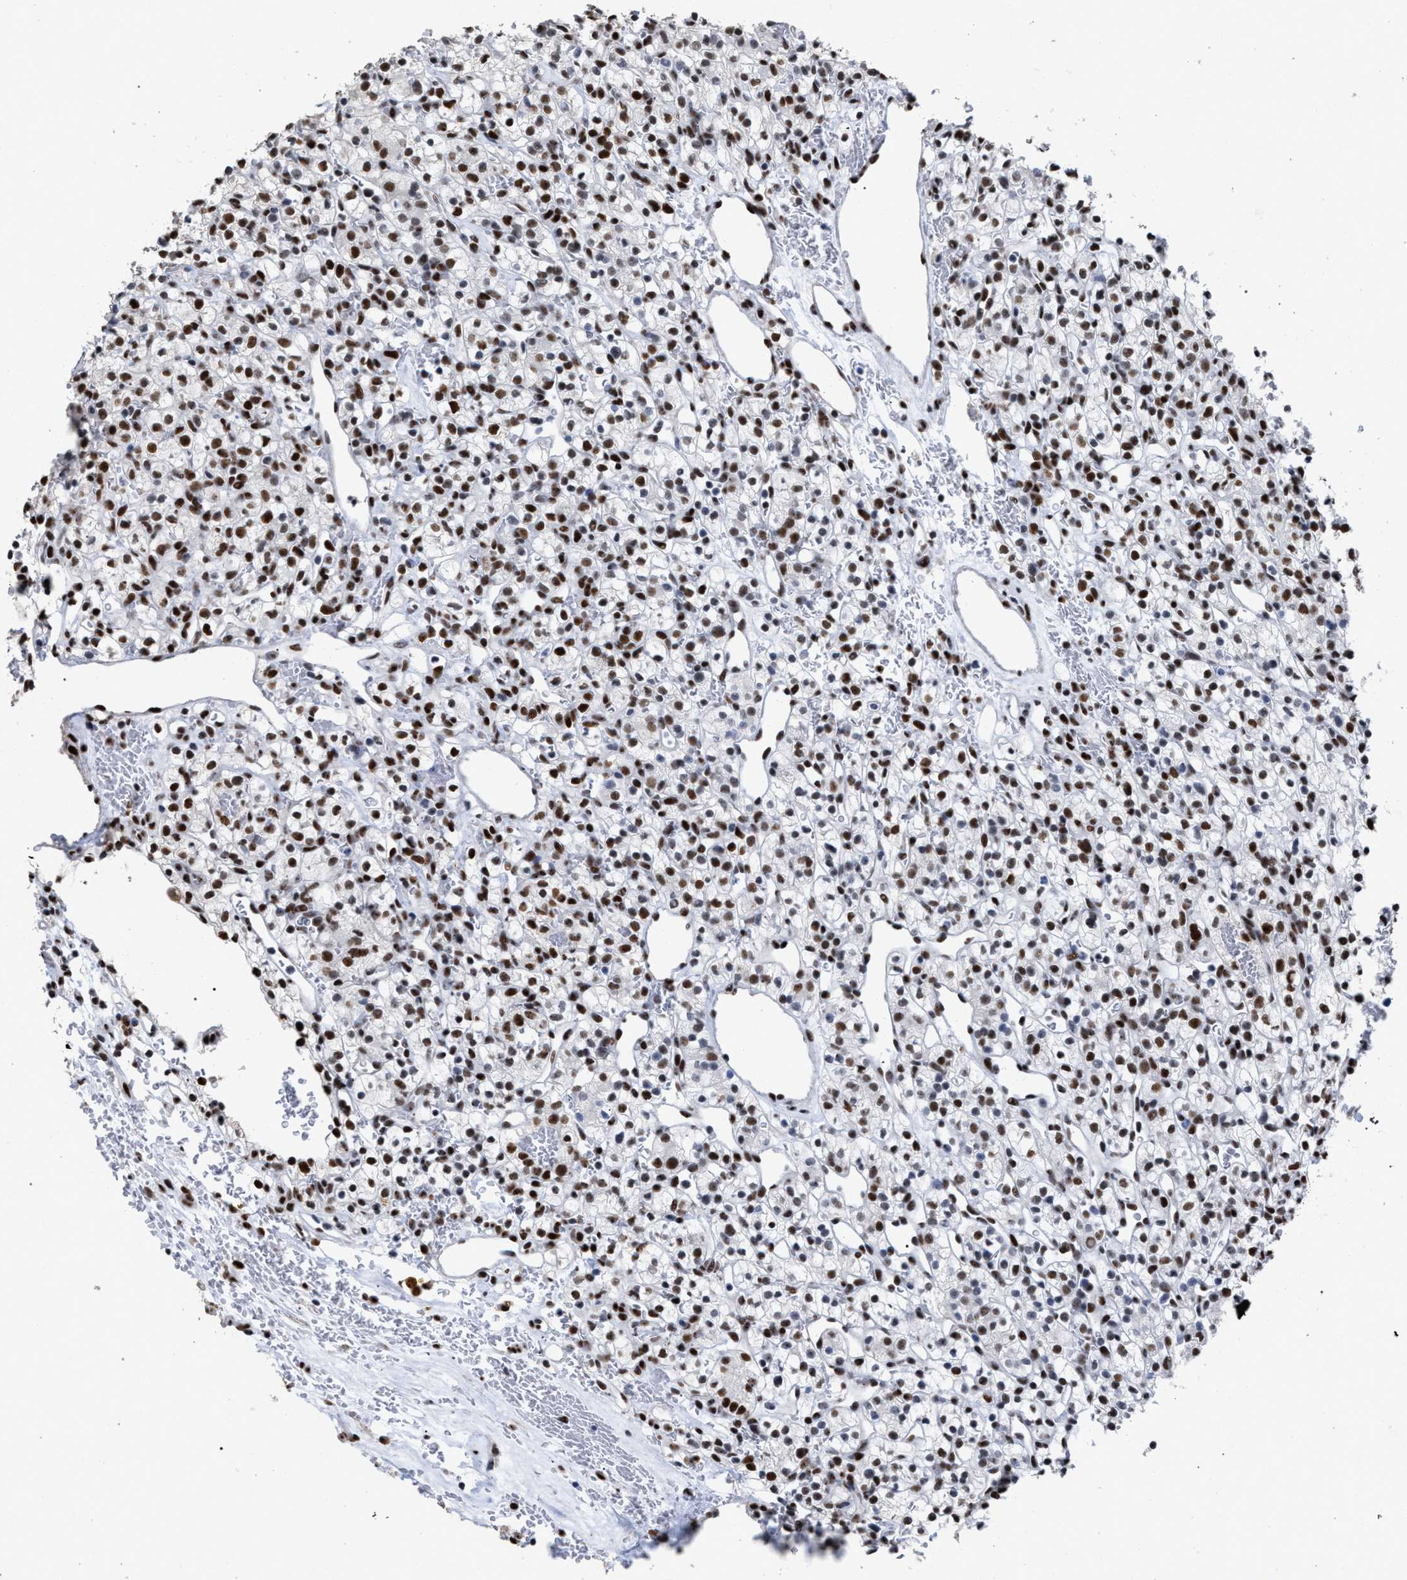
{"staining": {"intensity": "strong", "quantity": ">75%", "location": "nuclear"}, "tissue": "renal cancer", "cell_type": "Tumor cells", "image_type": "cancer", "snomed": [{"axis": "morphology", "description": "Adenocarcinoma, NOS"}, {"axis": "topography", "description": "Kidney"}], "caption": "Strong nuclear expression is appreciated in about >75% of tumor cells in renal adenocarcinoma.", "gene": "TP53BP1", "patient": {"sex": "female", "age": 57}}